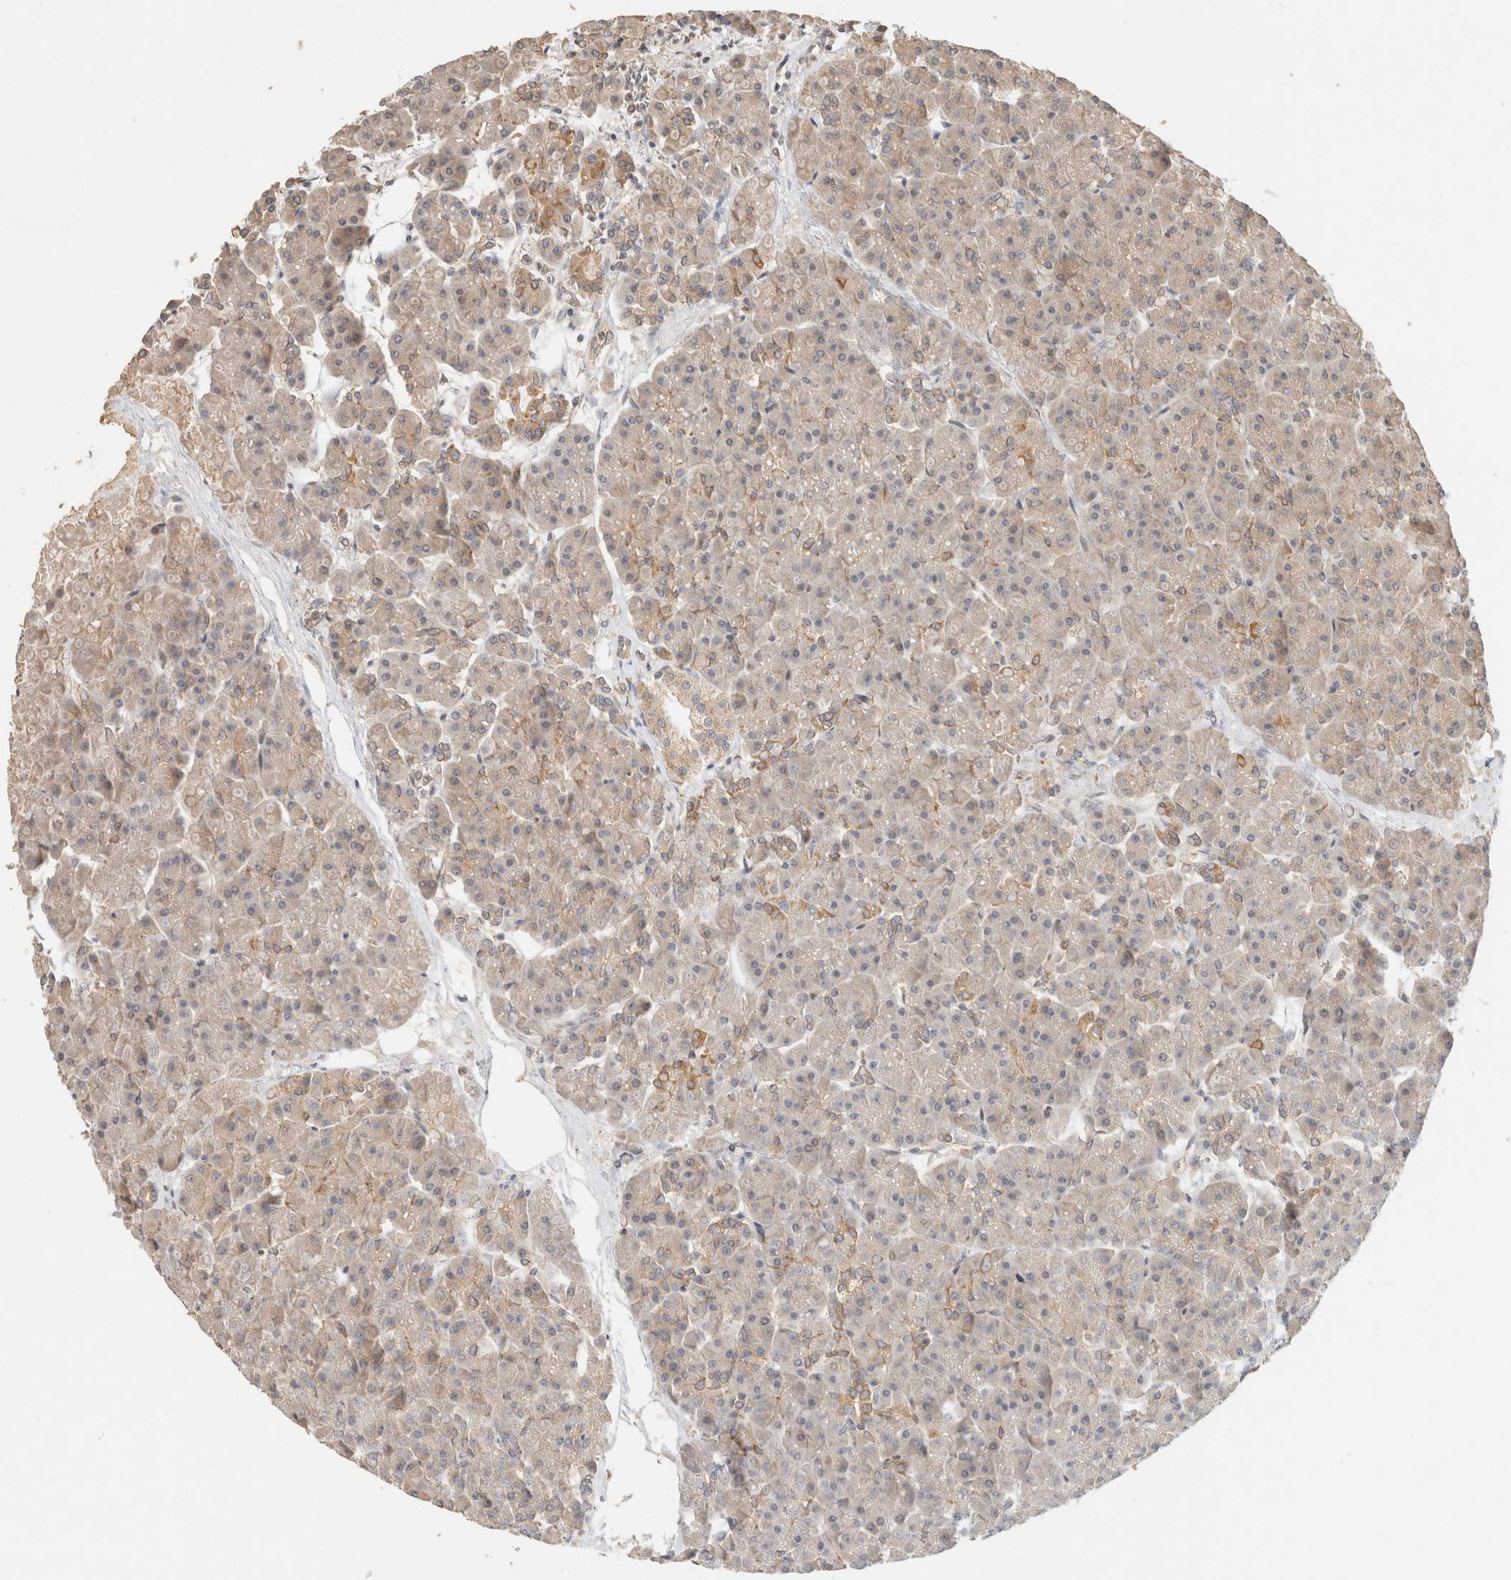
{"staining": {"intensity": "moderate", "quantity": "25%-75%", "location": "cytoplasmic/membranous"}, "tissue": "pancreas", "cell_type": "Exocrine glandular cells", "image_type": "normal", "snomed": [{"axis": "morphology", "description": "Normal tissue, NOS"}, {"axis": "topography", "description": "Pancreas"}], "caption": "Immunohistochemistry (IHC) staining of unremarkable pancreas, which shows medium levels of moderate cytoplasmic/membranous expression in about 25%-75% of exocrine glandular cells indicating moderate cytoplasmic/membranous protein staining. The staining was performed using DAB (3,3'-diaminobenzidine) (brown) for protein detection and nuclei were counterstained in hematoxylin (blue).", "gene": "TACC1", "patient": {"sex": "female", "age": 70}}